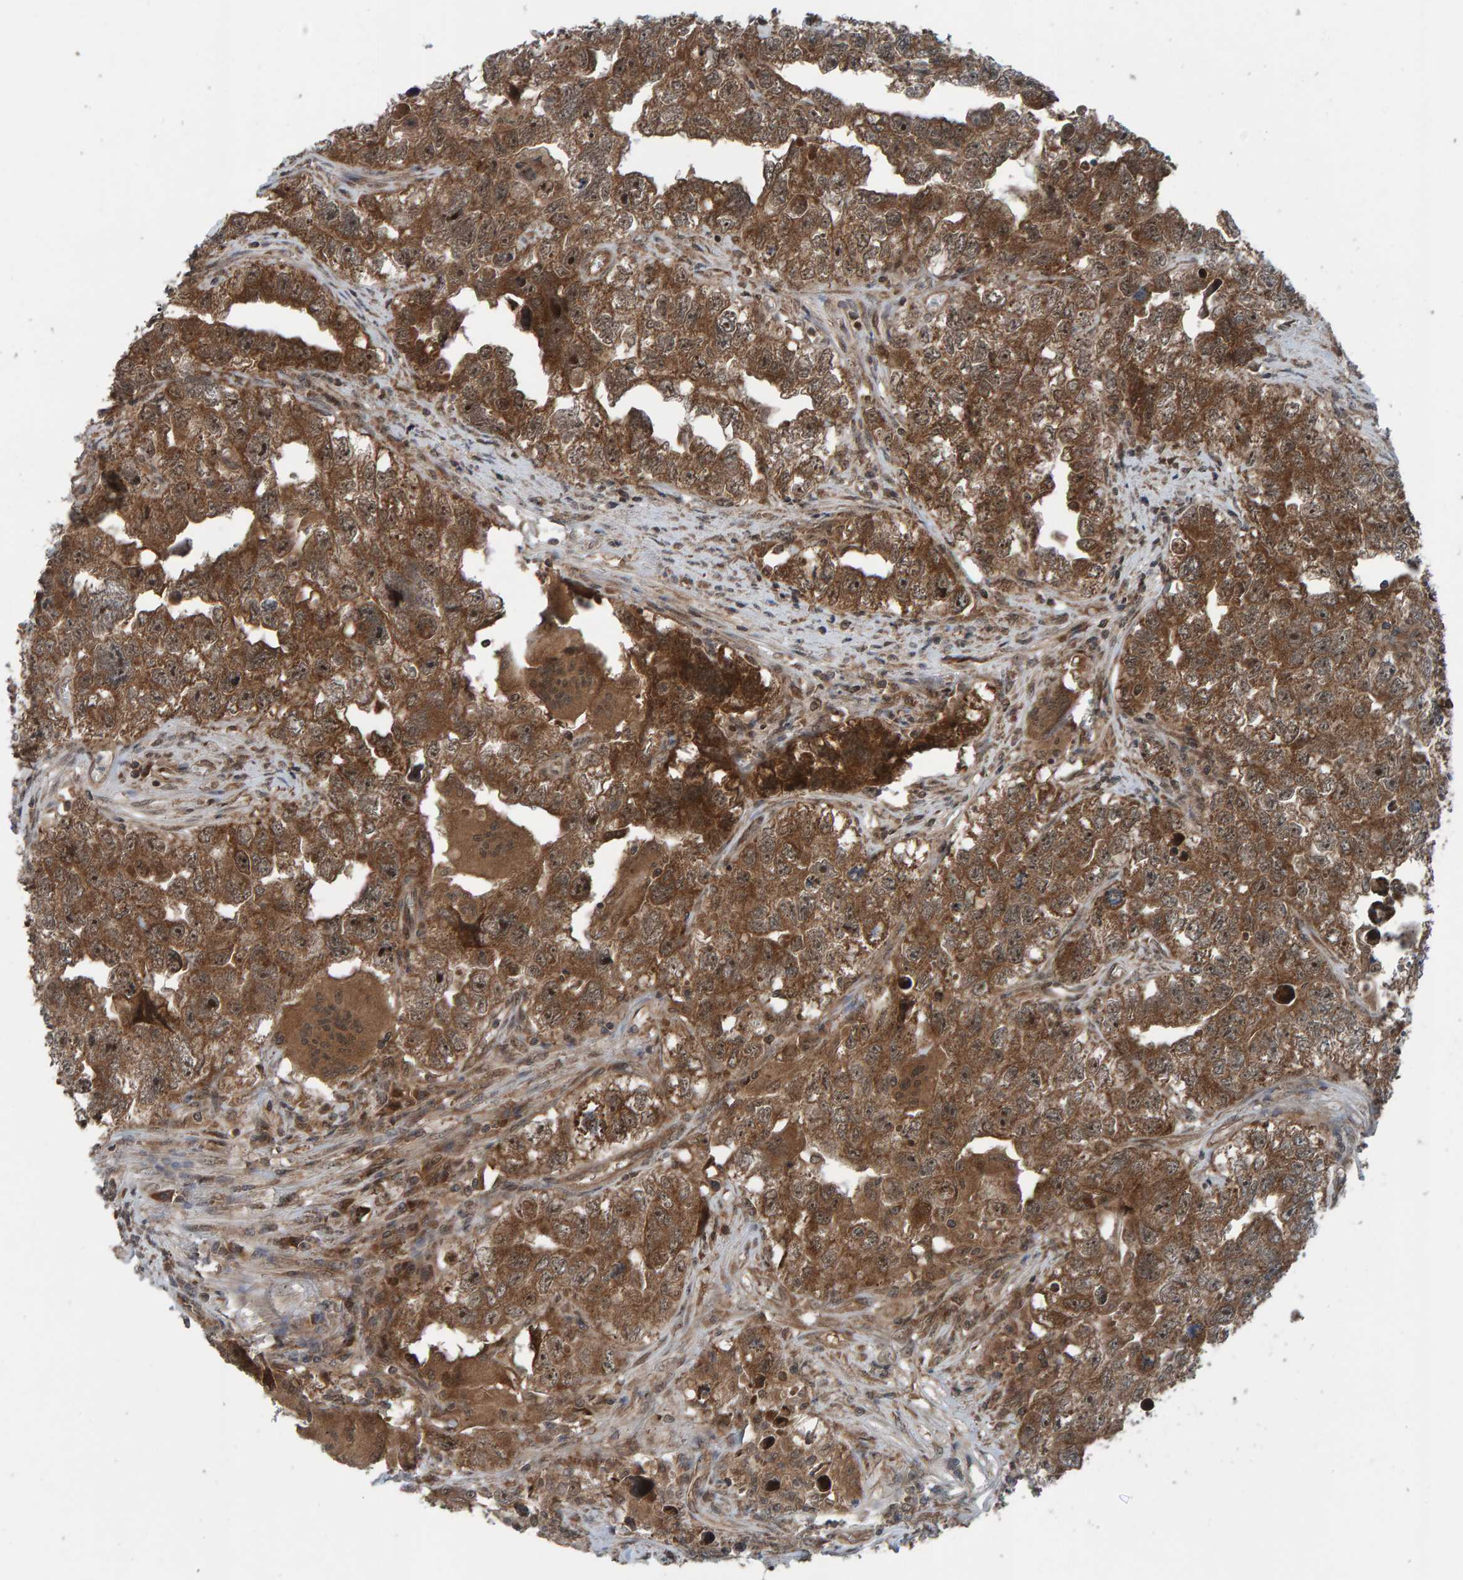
{"staining": {"intensity": "moderate", "quantity": ">75%", "location": "cytoplasmic/membranous"}, "tissue": "testis cancer", "cell_type": "Tumor cells", "image_type": "cancer", "snomed": [{"axis": "morphology", "description": "Seminoma, NOS"}, {"axis": "morphology", "description": "Carcinoma, Embryonal, NOS"}, {"axis": "topography", "description": "Testis"}], "caption": "Protein expression analysis of seminoma (testis) shows moderate cytoplasmic/membranous expression in about >75% of tumor cells.", "gene": "CUEDC1", "patient": {"sex": "male", "age": 43}}